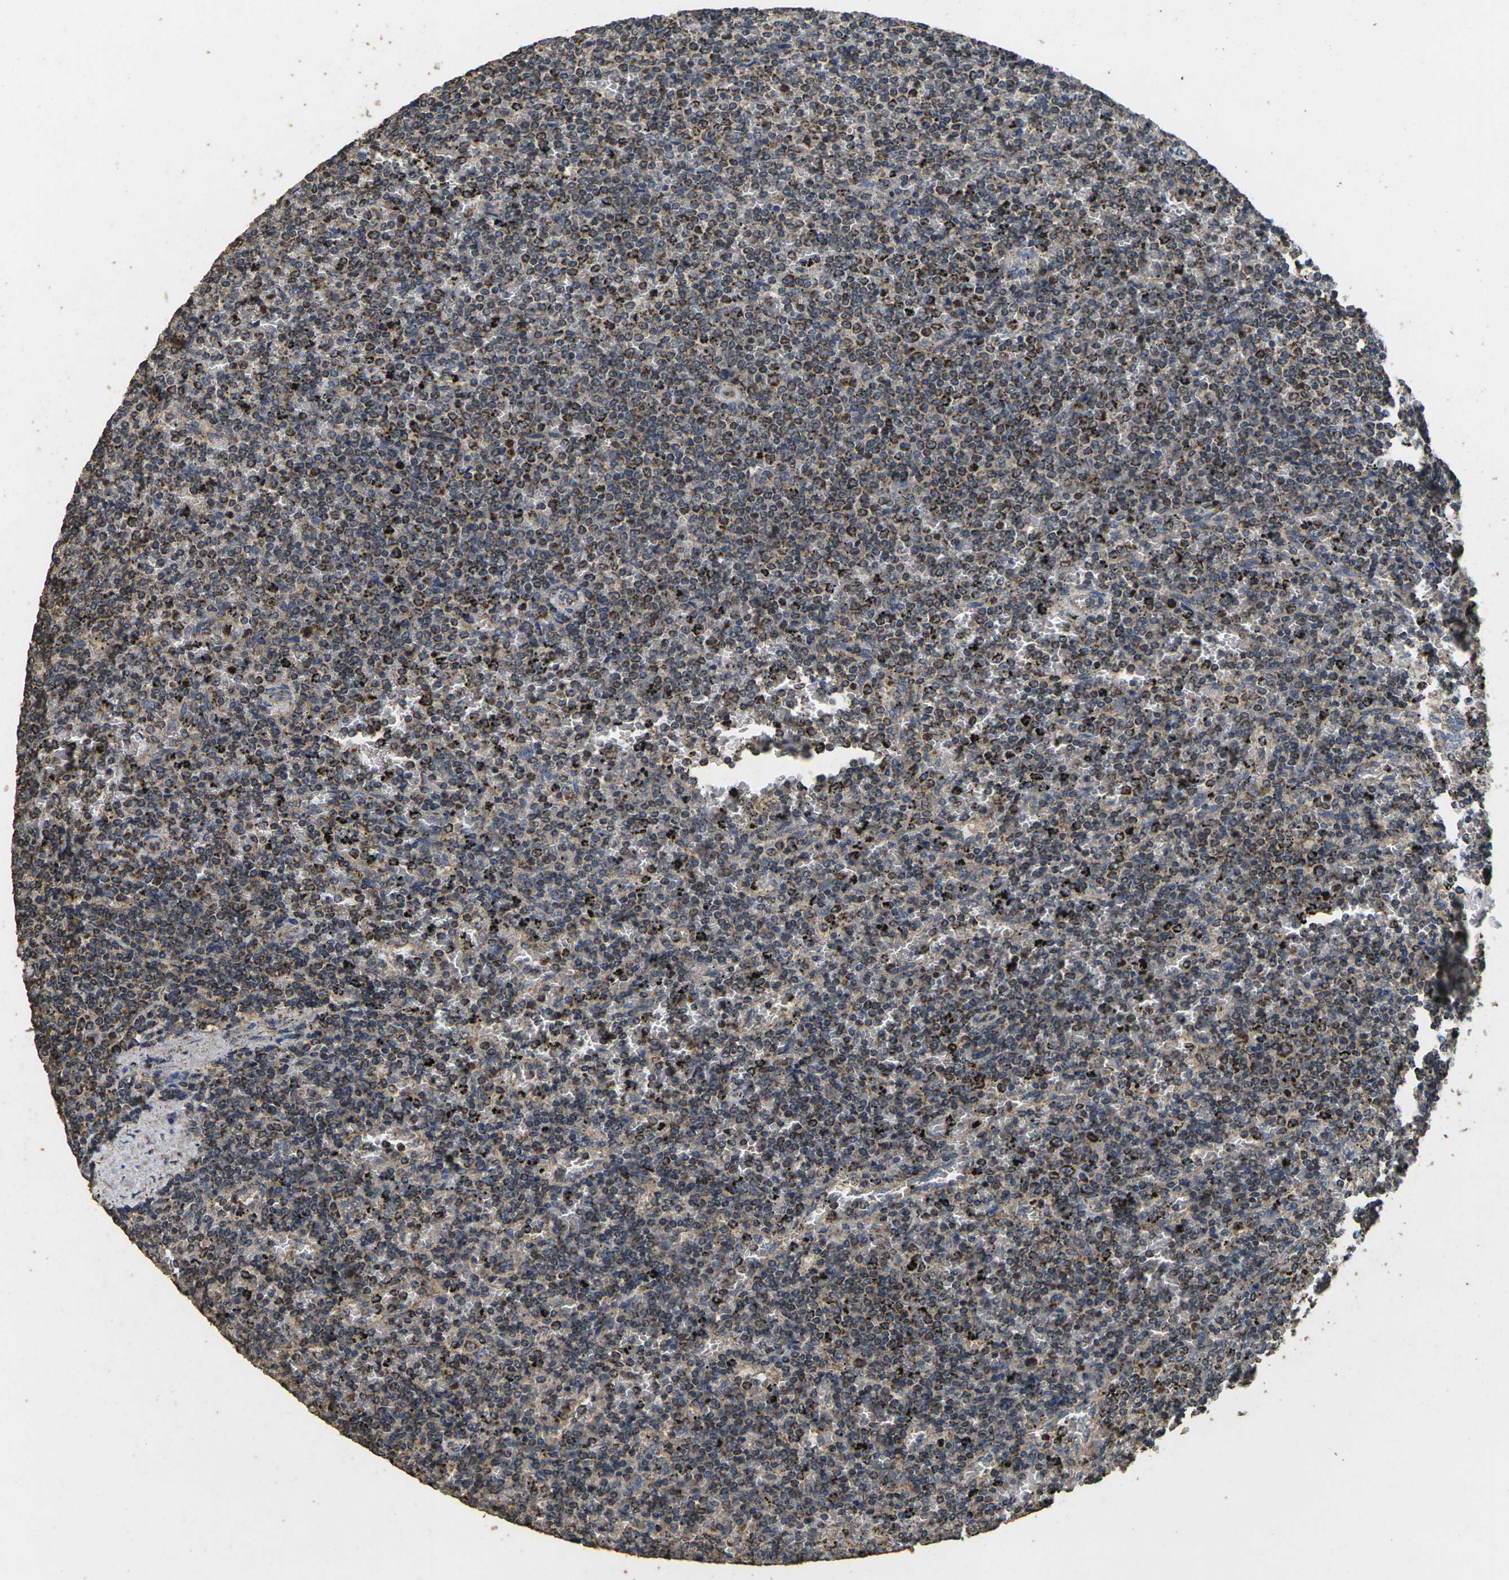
{"staining": {"intensity": "moderate", "quantity": ">75%", "location": "cytoplasmic/membranous"}, "tissue": "lymphoma", "cell_type": "Tumor cells", "image_type": "cancer", "snomed": [{"axis": "morphology", "description": "Malignant lymphoma, non-Hodgkin's type, Low grade"}, {"axis": "topography", "description": "Spleen"}], "caption": "Approximately >75% of tumor cells in lymphoma exhibit moderate cytoplasmic/membranous protein staining as visualized by brown immunohistochemical staining.", "gene": "MAPK11", "patient": {"sex": "female", "age": 77}}